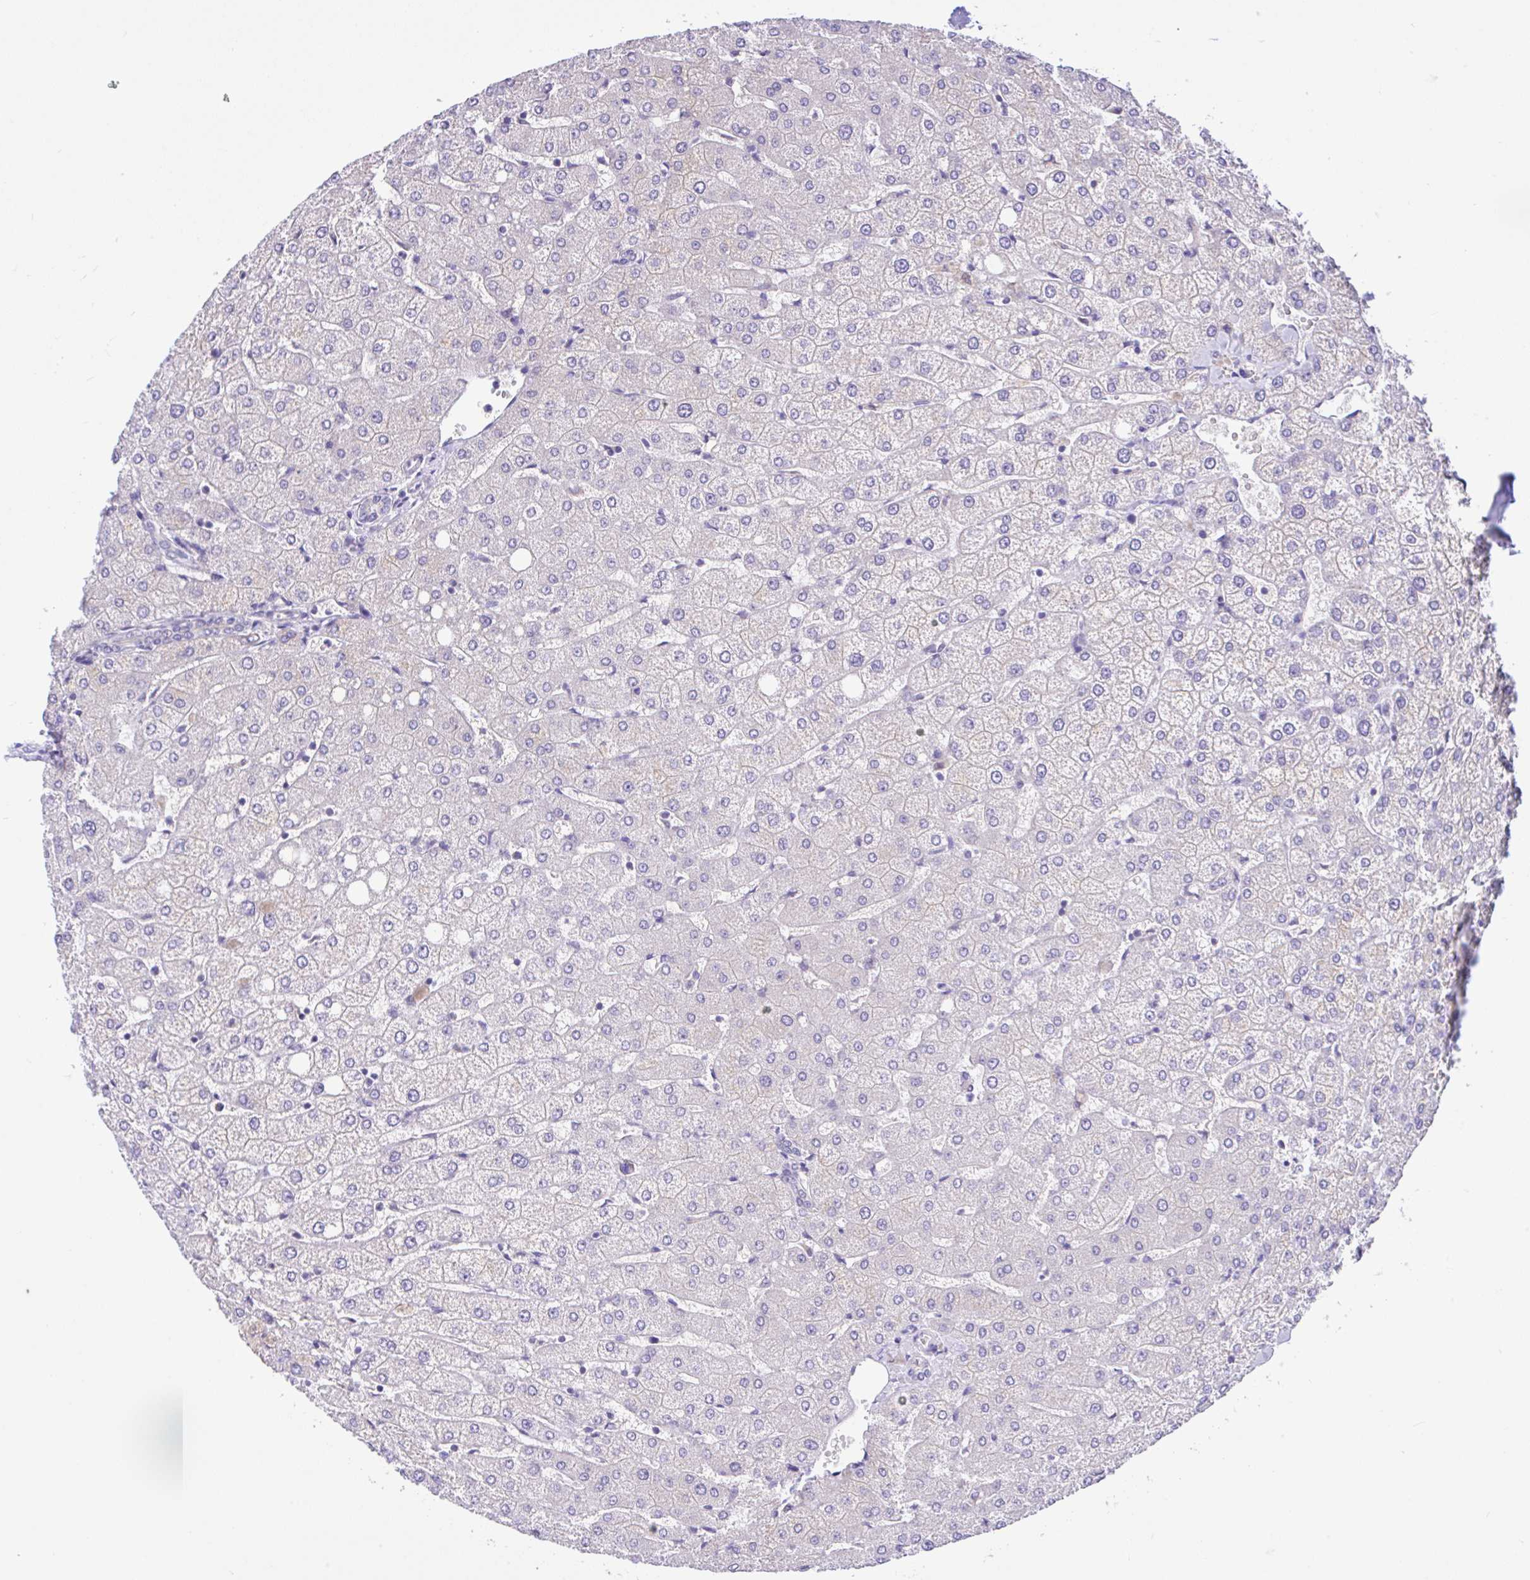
{"staining": {"intensity": "negative", "quantity": "none", "location": "none"}, "tissue": "liver", "cell_type": "Cholangiocytes", "image_type": "normal", "snomed": [{"axis": "morphology", "description": "Normal tissue, NOS"}, {"axis": "topography", "description": "Liver"}], "caption": "Benign liver was stained to show a protein in brown. There is no significant staining in cholangiocytes. (DAB (3,3'-diaminobenzidine) immunohistochemistry visualized using brightfield microscopy, high magnification).", "gene": "ANO4", "patient": {"sex": "female", "age": 54}}